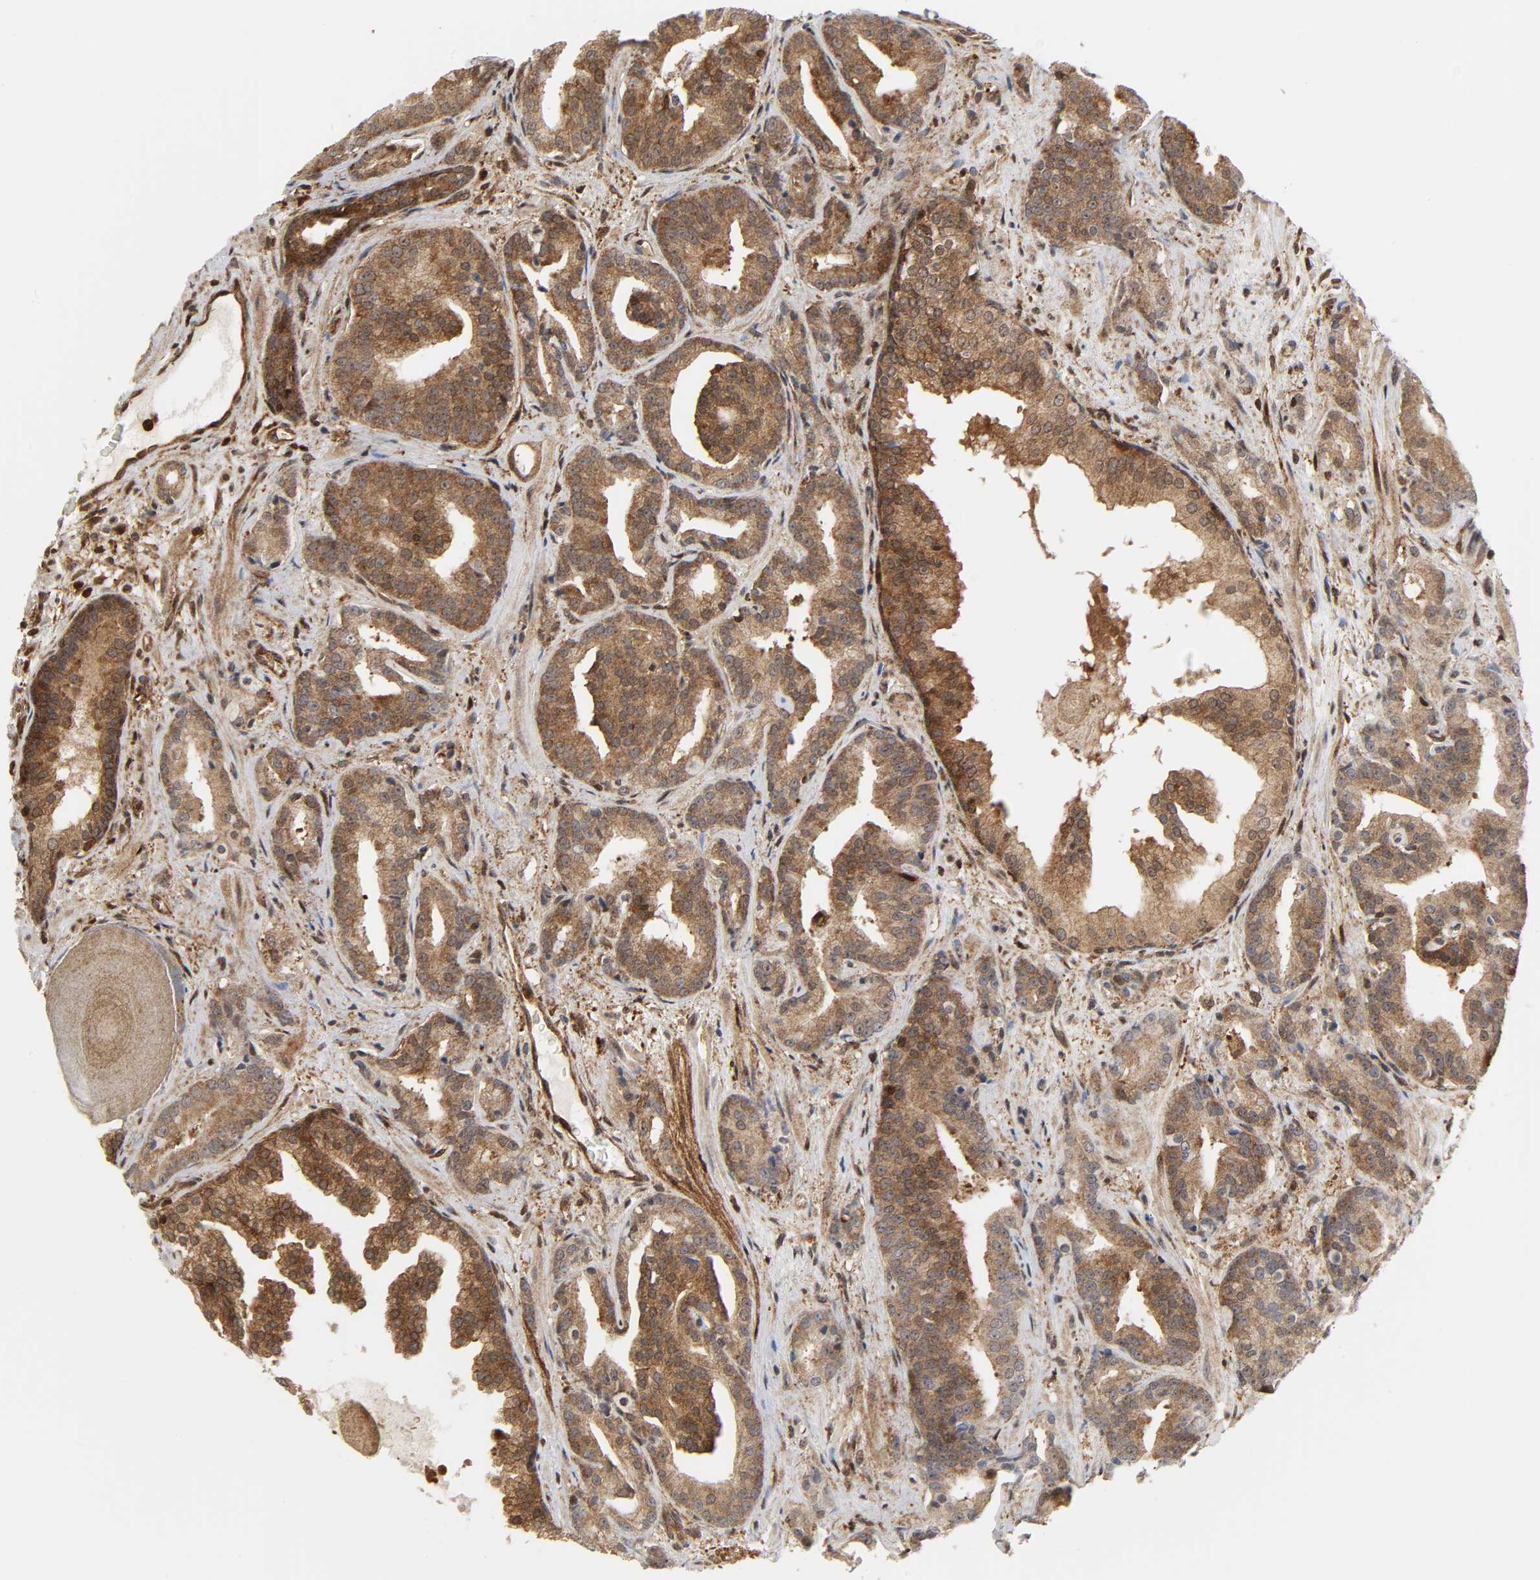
{"staining": {"intensity": "moderate", "quantity": ">75%", "location": "cytoplasmic/membranous"}, "tissue": "prostate cancer", "cell_type": "Tumor cells", "image_type": "cancer", "snomed": [{"axis": "morphology", "description": "Adenocarcinoma, Low grade"}, {"axis": "topography", "description": "Prostate"}], "caption": "Approximately >75% of tumor cells in human prostate low-grade adenocarcinoma show moderate cytoplasmic/membranous protein staining as visualized by brown immunohistochemical staining.", "gene": "MAPK1", "patient": {"sex": "male", "age": 63}}